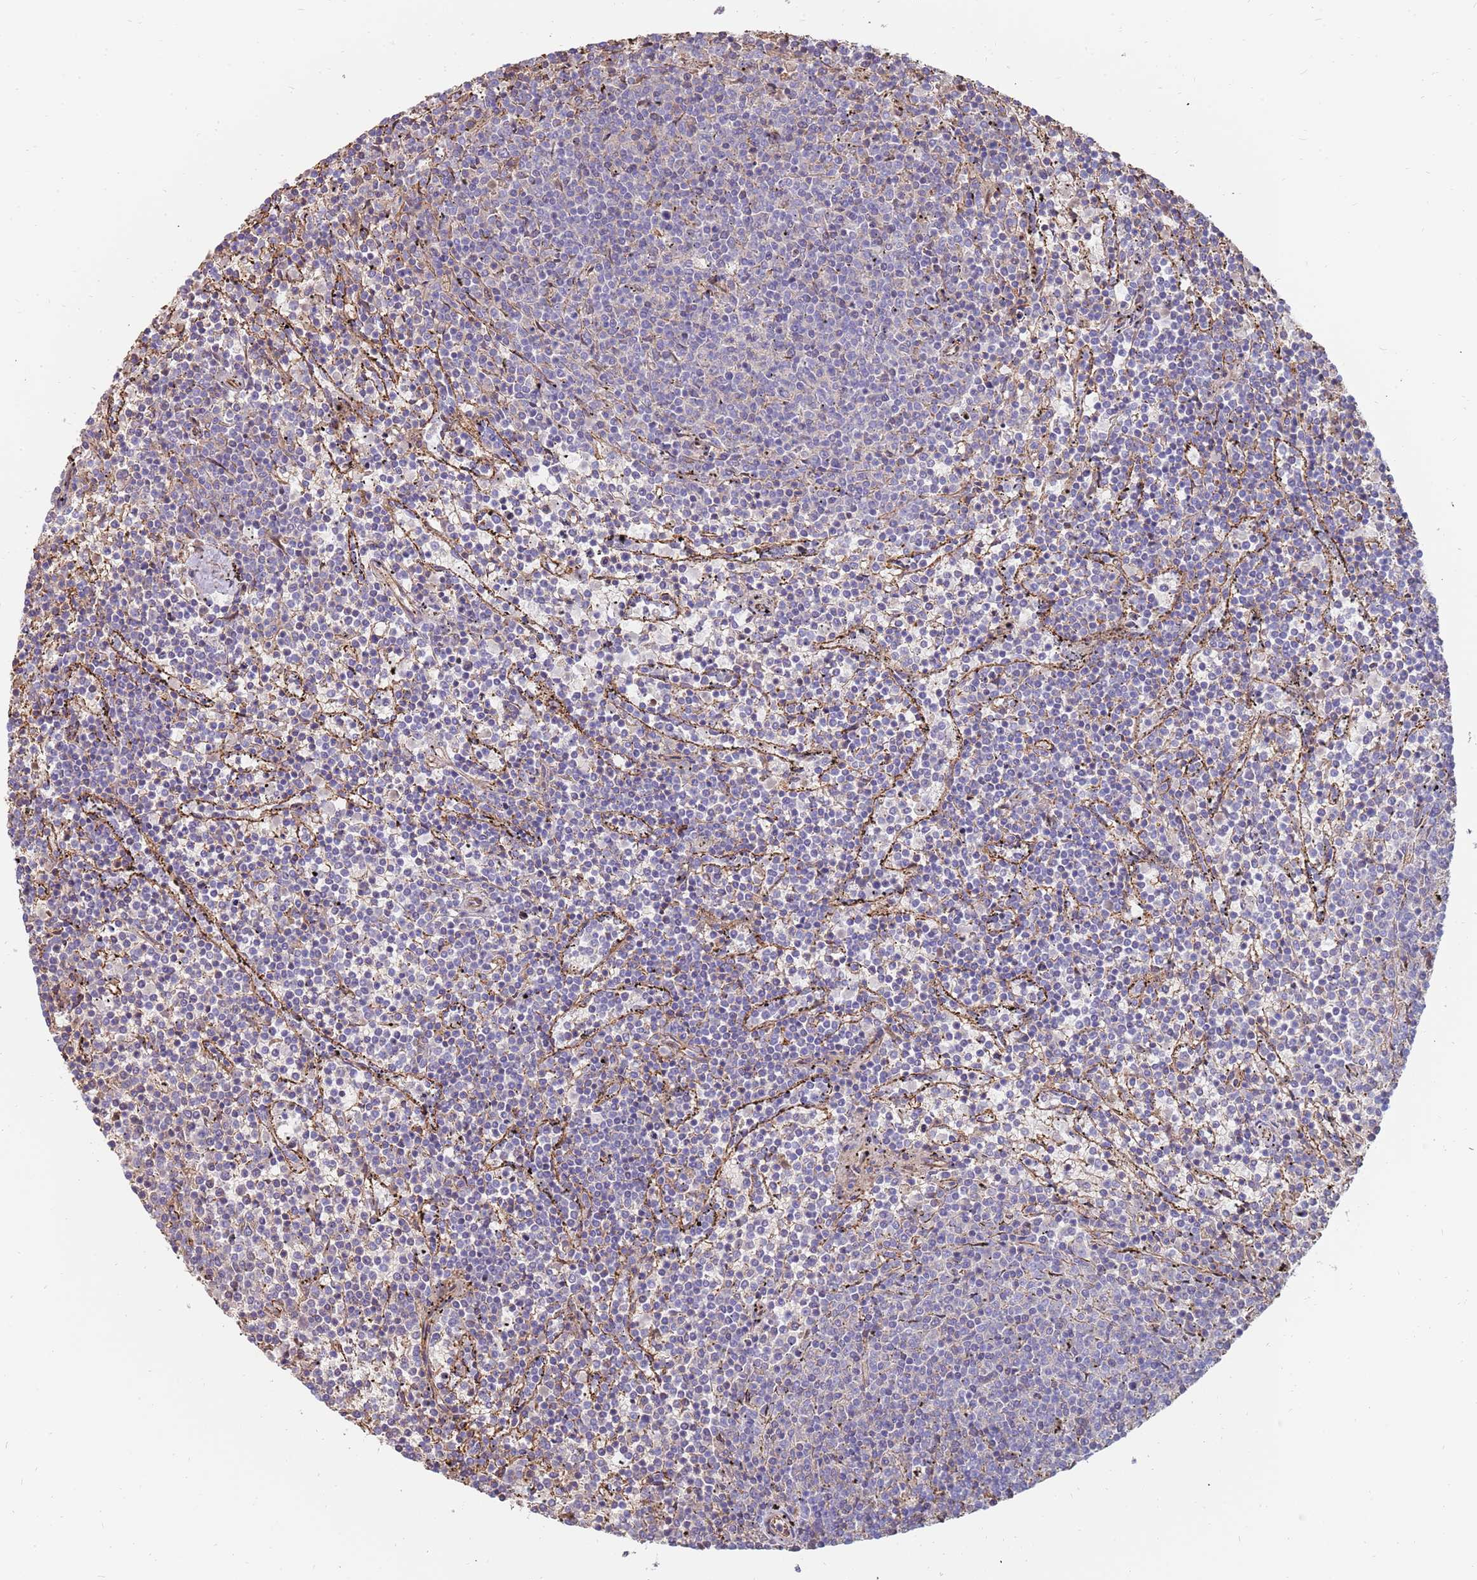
{"staining": {"intensity": "negative", "quantity": "none", "location": "none"}, "tissue": "lymphoma", "cell_type": "Tumor cells", "image_type": "cancer", "snomed": [{"axis": "morphology", "description": "Malignant lymphoma, non-Hodgkin's type, Low grade"}, {"axis": "topography", "description": "Spleen"}], "caption": "IHC photomicrograph of neoplastic tissue: low-grade malignant lymphoma, non-Hodgkin's type stained with DAB shows no significant protein staining in tumor cells.", "gene": "GFRAL", "patient": {"sex": "female", "age": 50}}